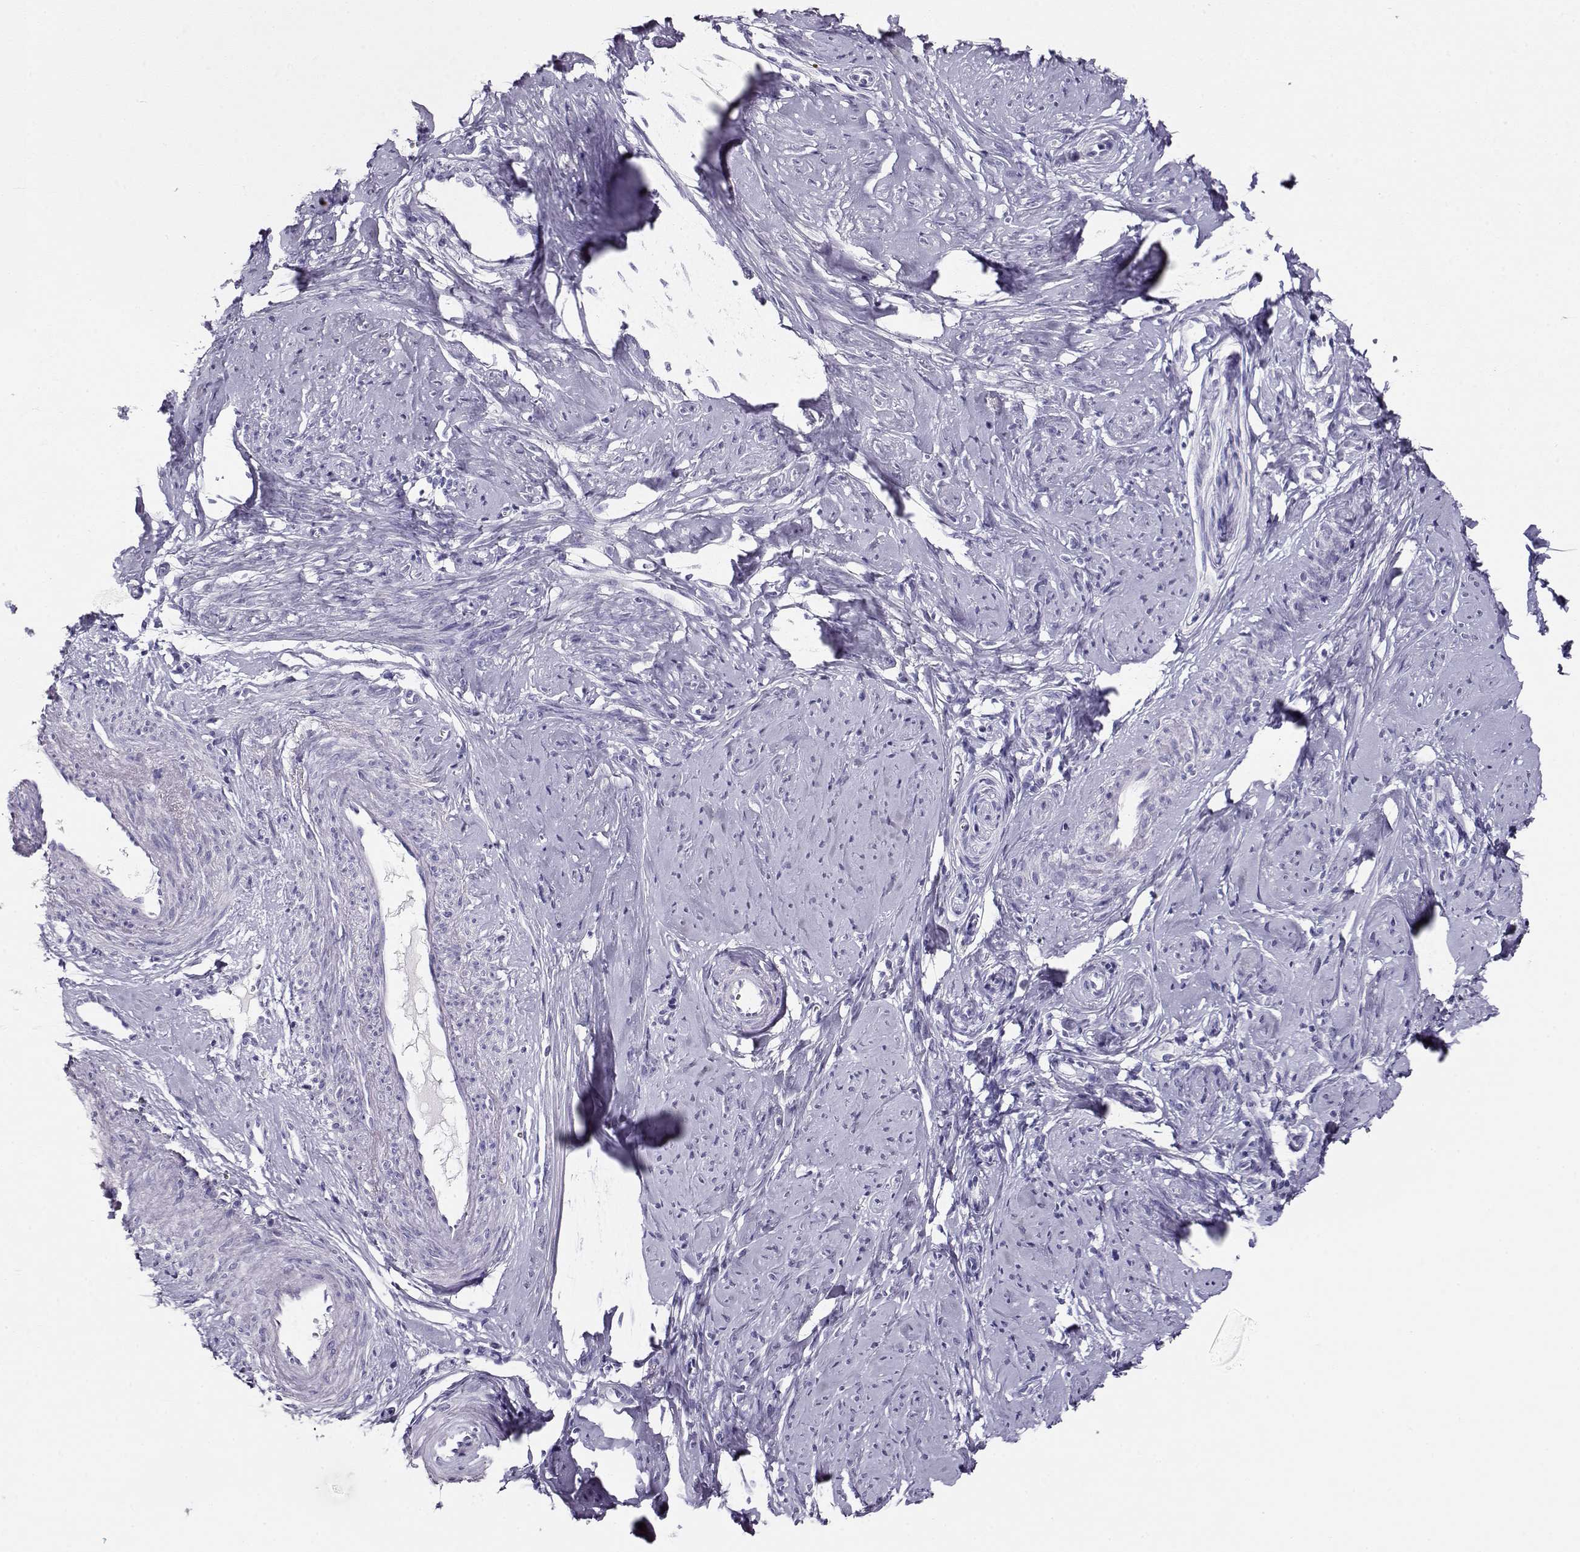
{"staining": {"intensity": "negative", "quantity": "none", "location": "none"}, "tissue": "smooth muscle", "cell_type": "Smooth muscle cells", "image_type": "normal", "snomed": [{"axis": "morphology", "description": "Normal tissue, NOS"}, {"axis": "topography", "description": "Smooth muscle"}], "caption": "The image reveals no significant expression in smooth muscle cells of smooth muscle.", "gene": "CRX", "patient": {"sex": "female", "age": 48}}